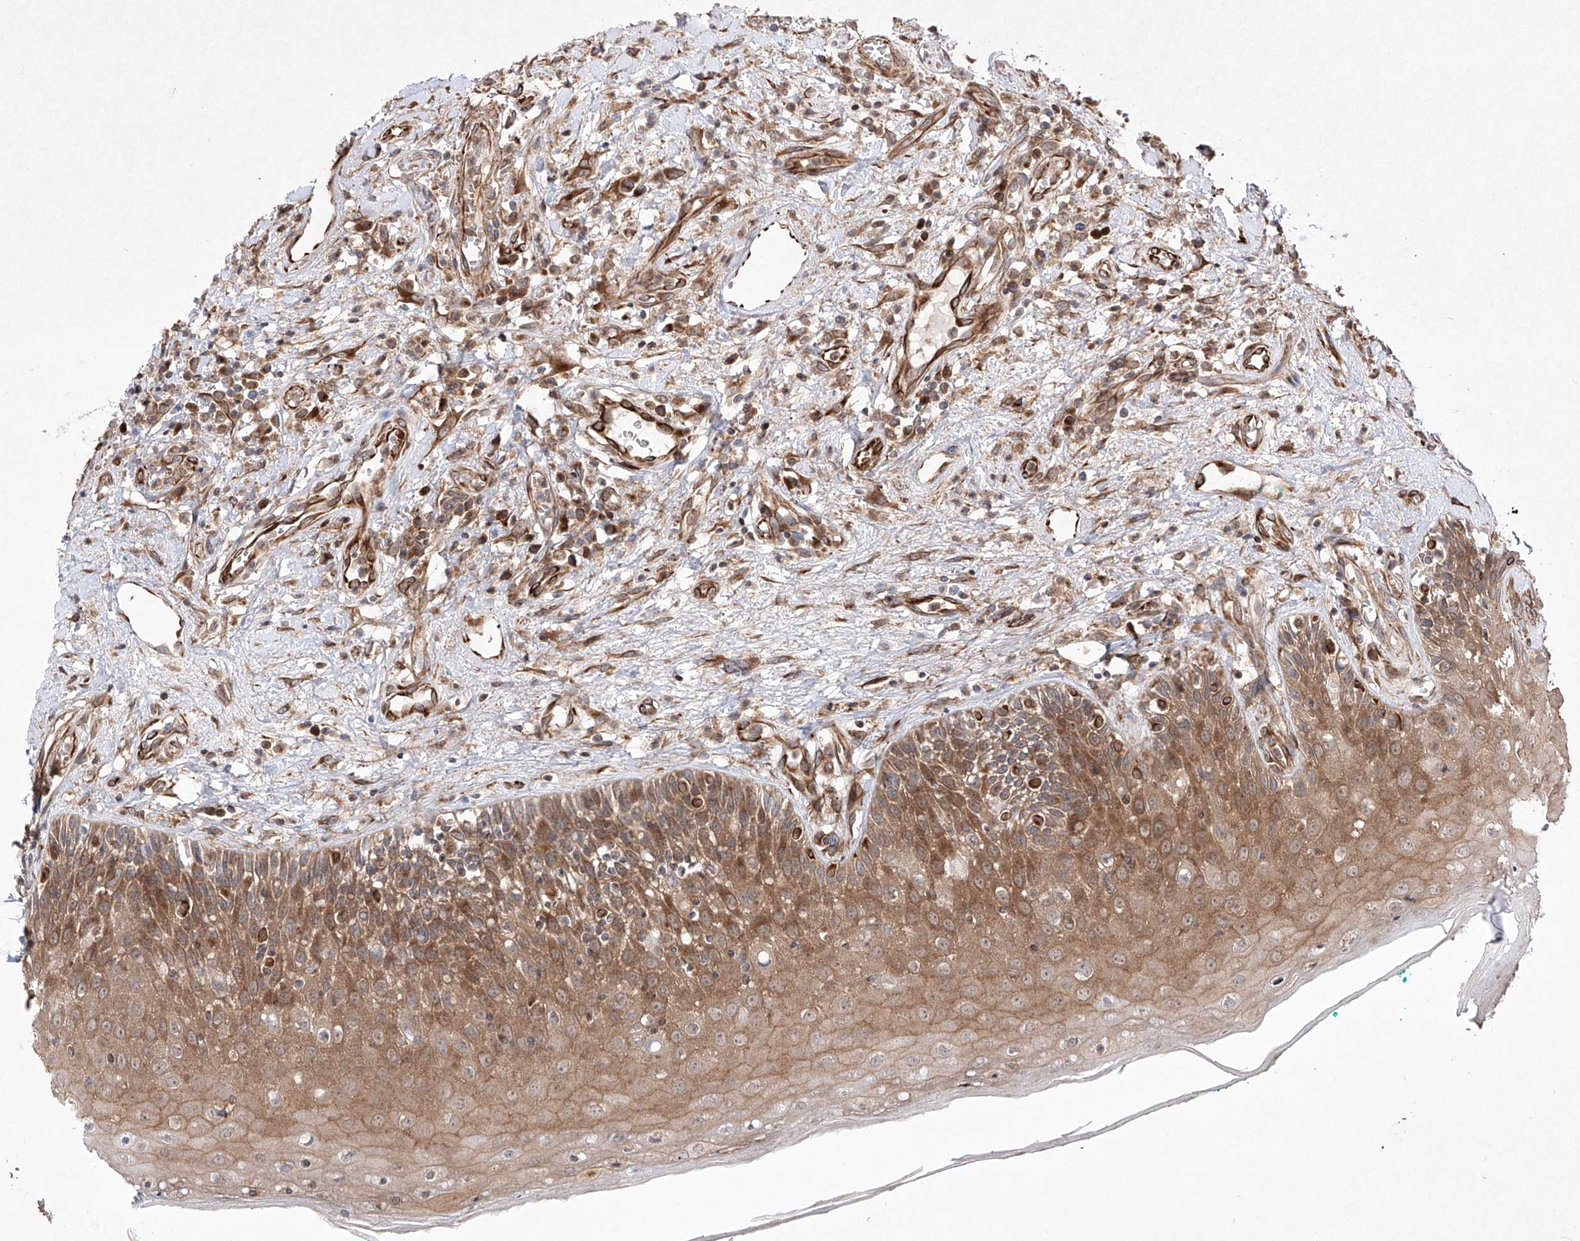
{"staining": {"intensity": "moderate", "quantity": ">75%", "location": "cytoplasmic/membranous"}, "tissue": "oral mucosa", "cell_type": "Squamous epithelial cells", "image_type": "normal", "snomed": [{"axis": "morphology", "description": "Normal tissue, NOS"}, {"axis": "topography", "description": "Oral tissue"}], "caption": "Oral mucosa stained for a protein (brown) reveals moderate cytoplasmic/membranous positive positivity in about >75% of squamous epithelial cells.", "gene": "YKT6", "patient": {"sex": "female", "age": 70}}